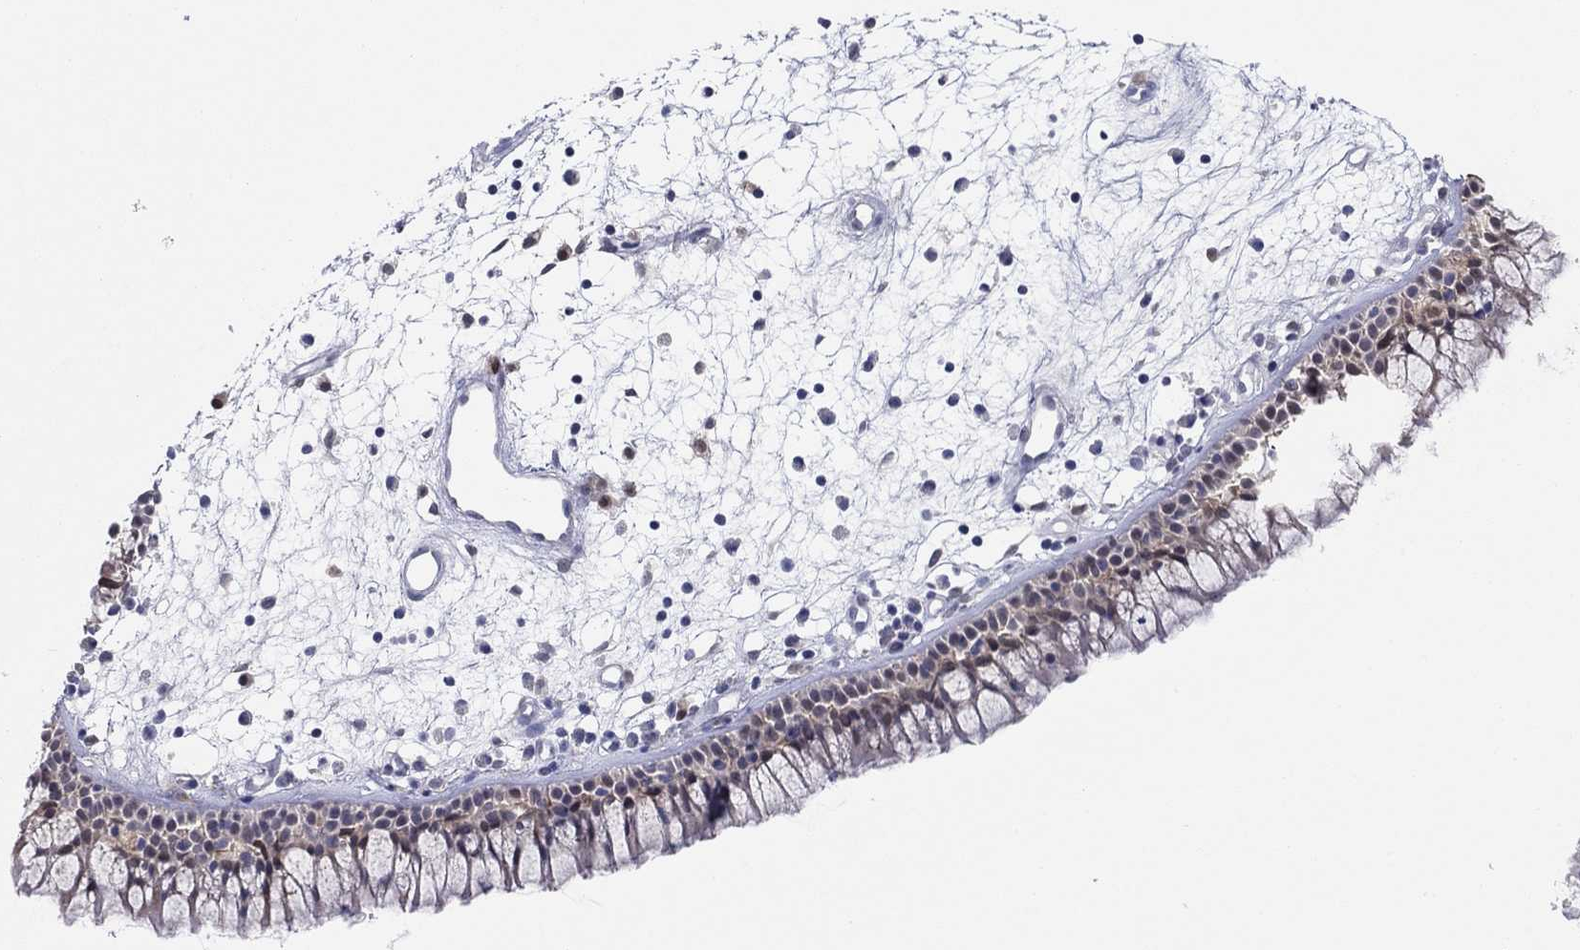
{"staining": {"intensity": "weak", "quantity": "25%-75%", "location": "cytoplasmic/membranous"}, "tissue": "nasopharynx", "cell_type": "Respiratory epithelial cells", "image_type": "normal", "snomed": [{"axis": "morphology", "description": "Normal tissue, NOS"}, {"axis": "morphology", "description": "Polyp, NOS"}, {"axis": "topography", "description": "Nasopharynx"}], "caption": "The immunohistochemical stain highlights weak cytoplasmic/membranous staining in respiratory epithelial cells of benign nasopharynx. The staining is performed using DAB brown chromogen to label protein expression. The nuclei are counter-stained blue using hematoxylin.", "gene": "PDXK", "patient": {"sex": "female", "age": 56}}